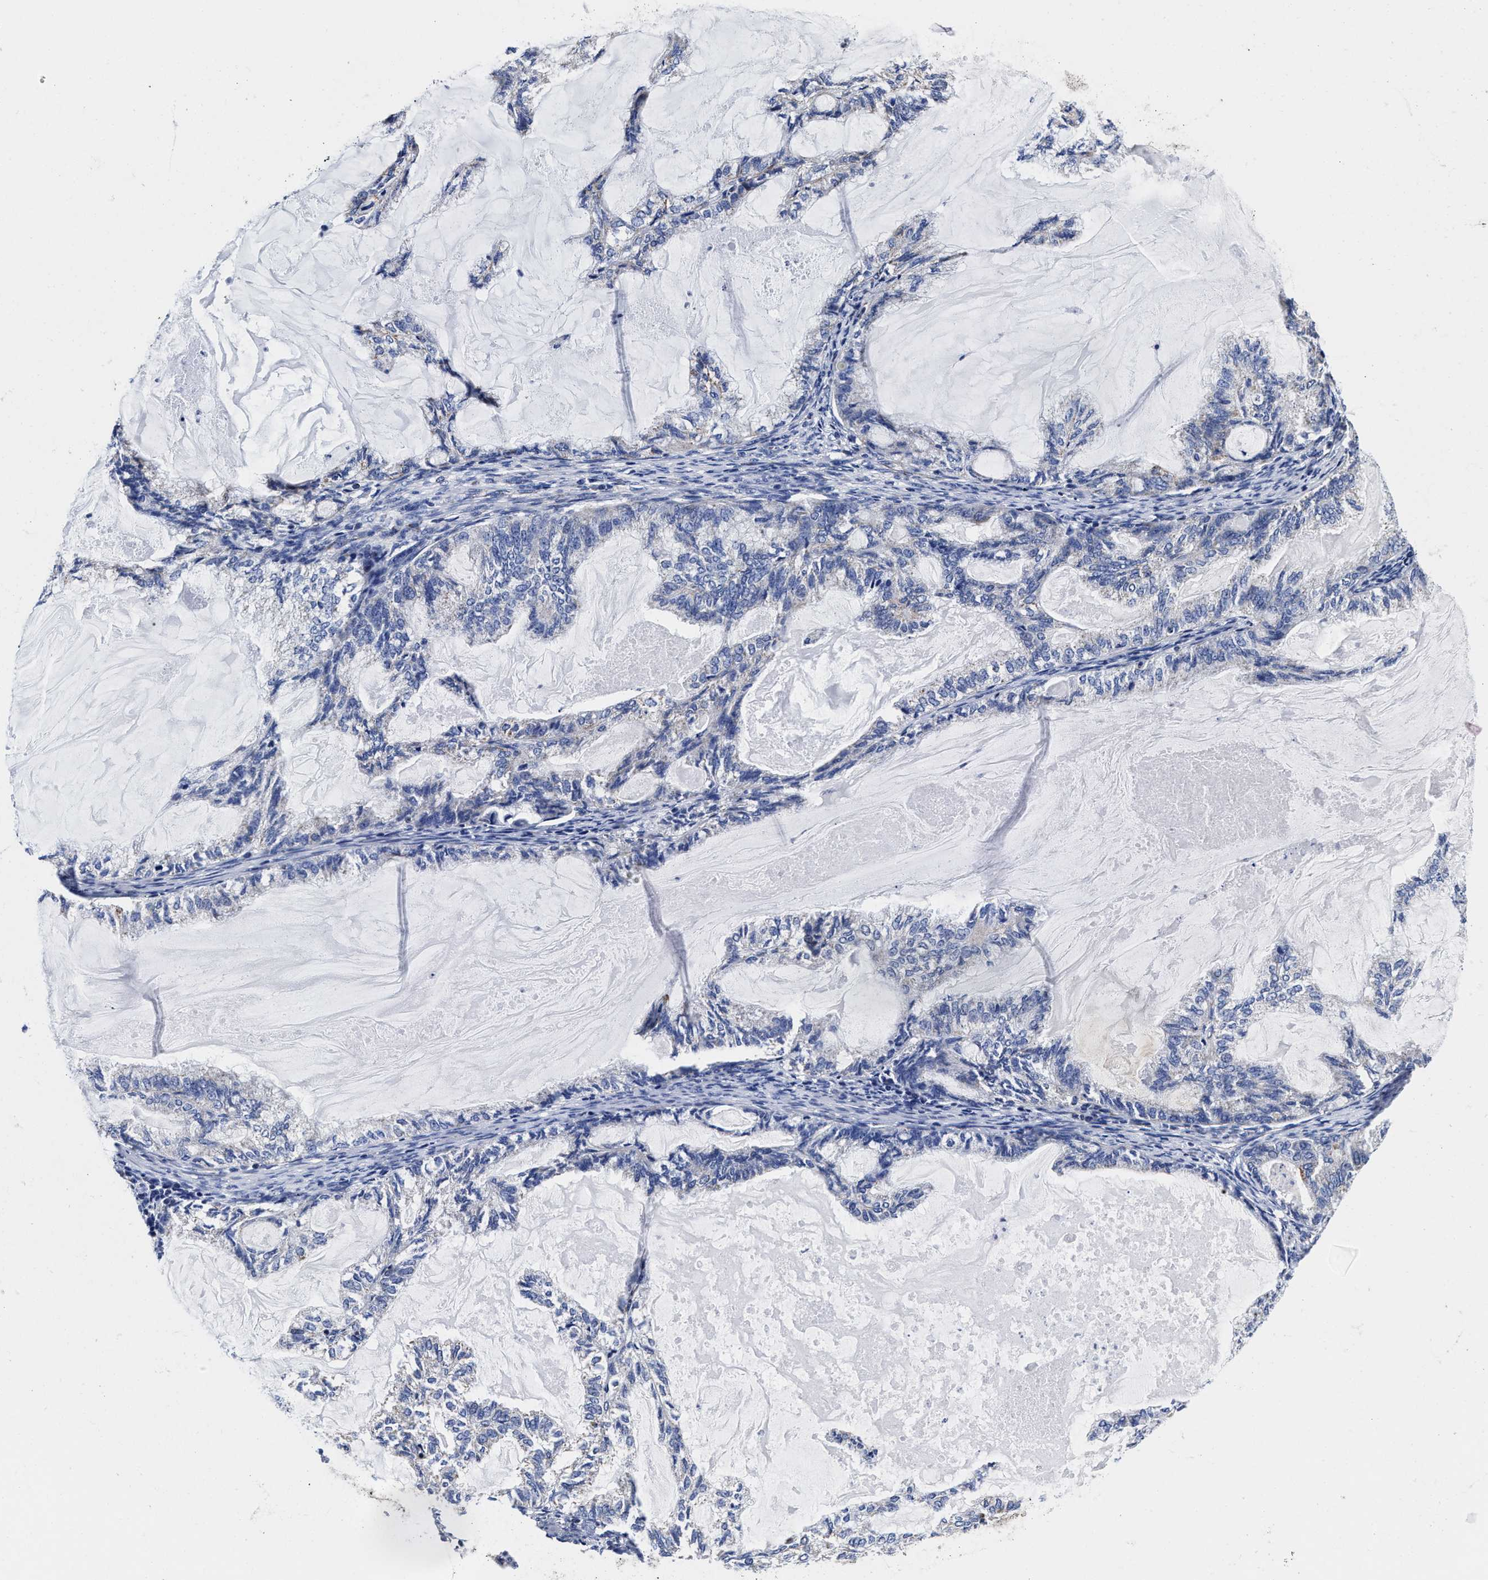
{"staining": {"intensity": "negative", "quantity": "none", "location": "none"}, "tissue": "endometrial cancer", "cell_type": "Tumor cells", "image_type": "cancer", "snomed": [{"axis": "morphology", "description": "Adenocarcinoma, NOS"}, {"axis": "topography", "description": "Endometrium"}], "caption": "IHC of endometrial adenocarcinoma demonstrates no expression in tumor cells. Brightfield microscopy of immunohistochemistry stained with DAB (3,3'-diaminobenzidine) (brown) and hematoxylin (blue), captured at high magnification.", "gene": "HINT2", "patient": {"sex": "female", "age": 86}}